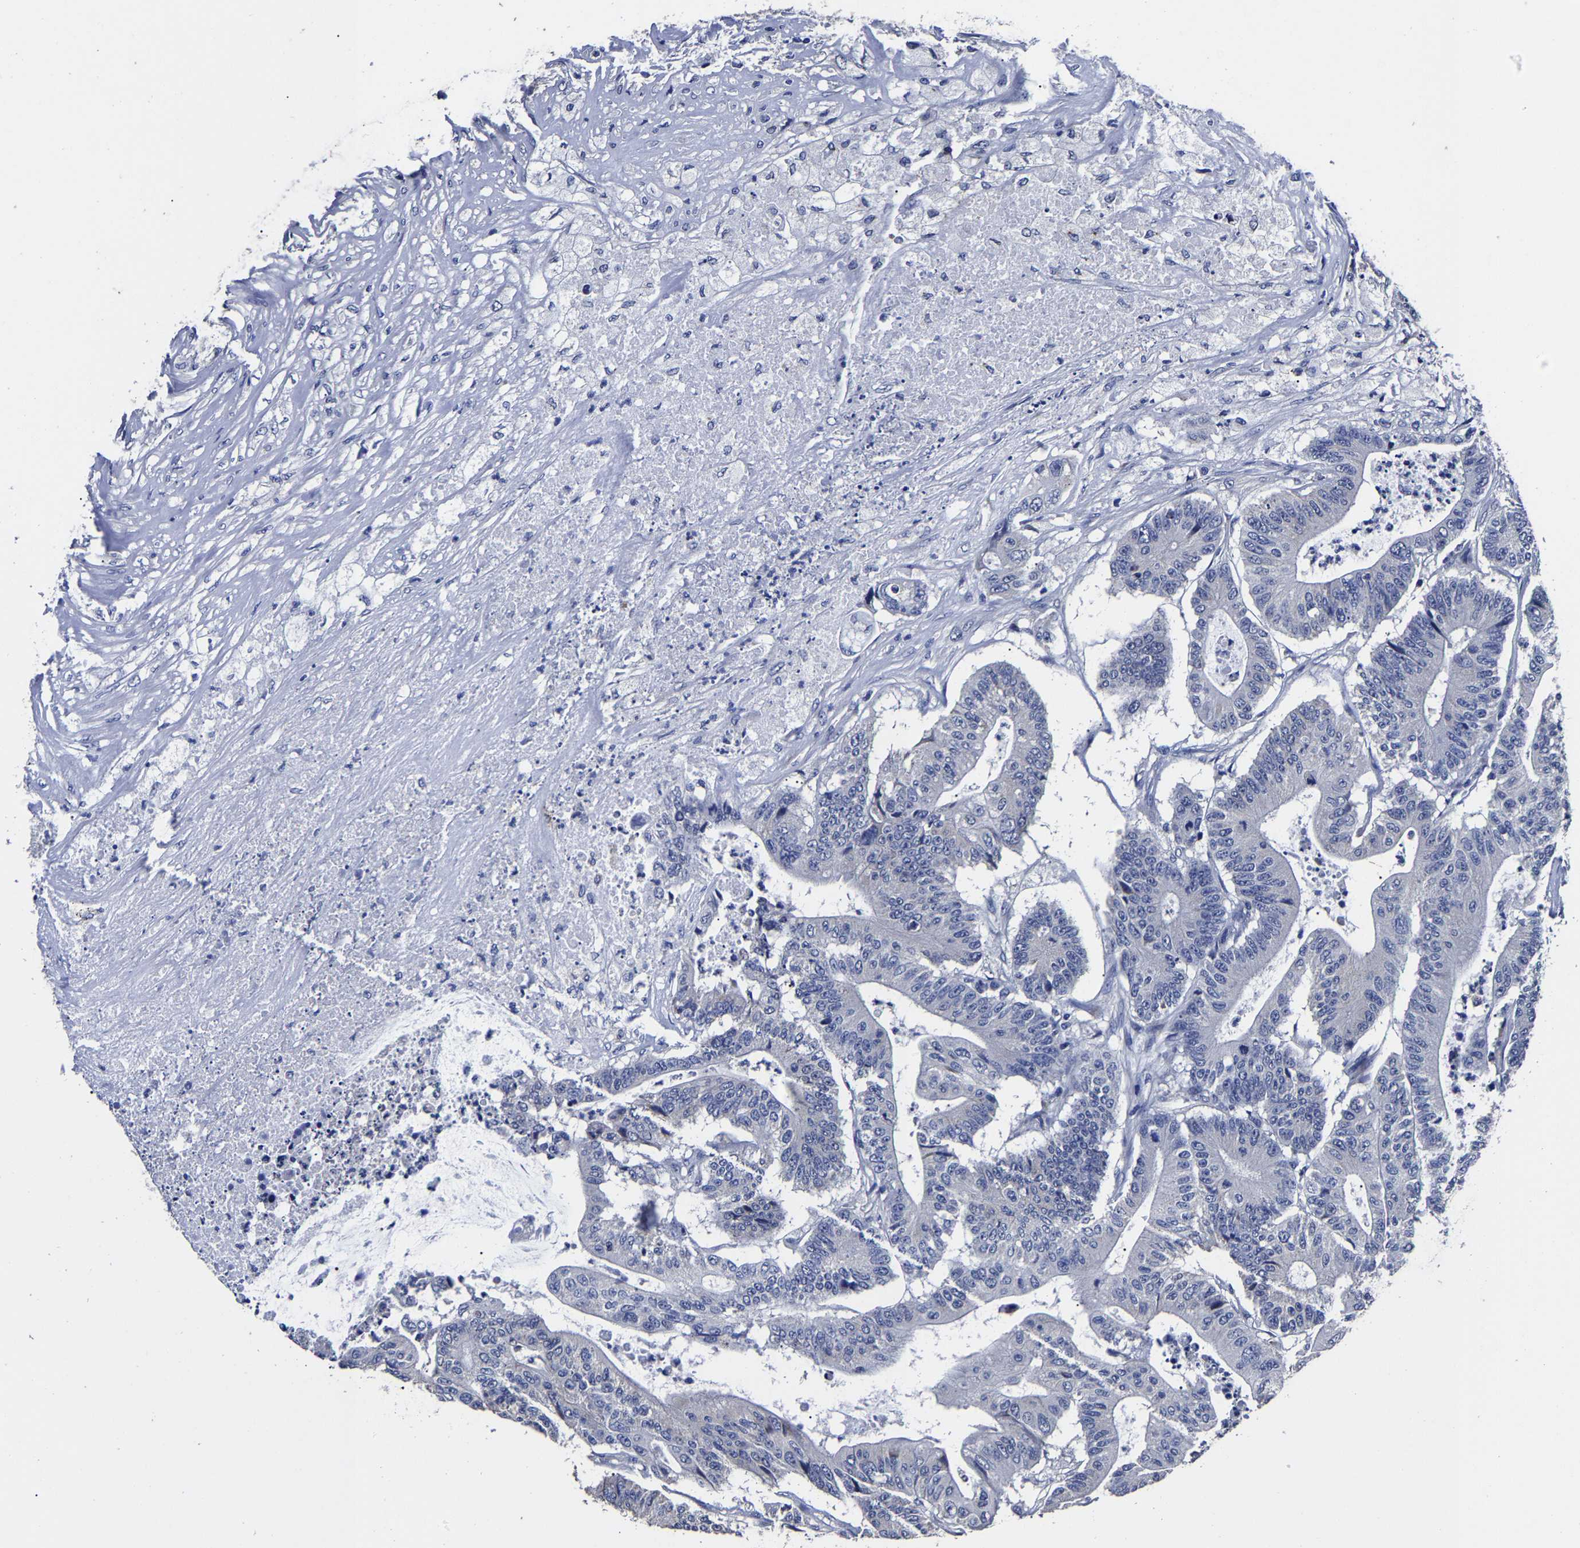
{"staining": {"intensity": "negative", "quantity": "none", "location": "none"}, "tissue": "colorectal cancer", "cell_type": "Tumor cells", "image_type": "cancer", "snomed": [{"axis": "morphology", "description": "Adenocarcinoma, NOS"}, {"axis": "topography", "description": "Colon"}], "caption": "A high-resolution micrograph shows immunohistochemistry (IHC) staining of colorectal cancer (adenocarcinoma), which demonstrates no significant expression in tumor cells.", "gene": "AKAP4", "patient": {"sex": "female", "age": 84}}